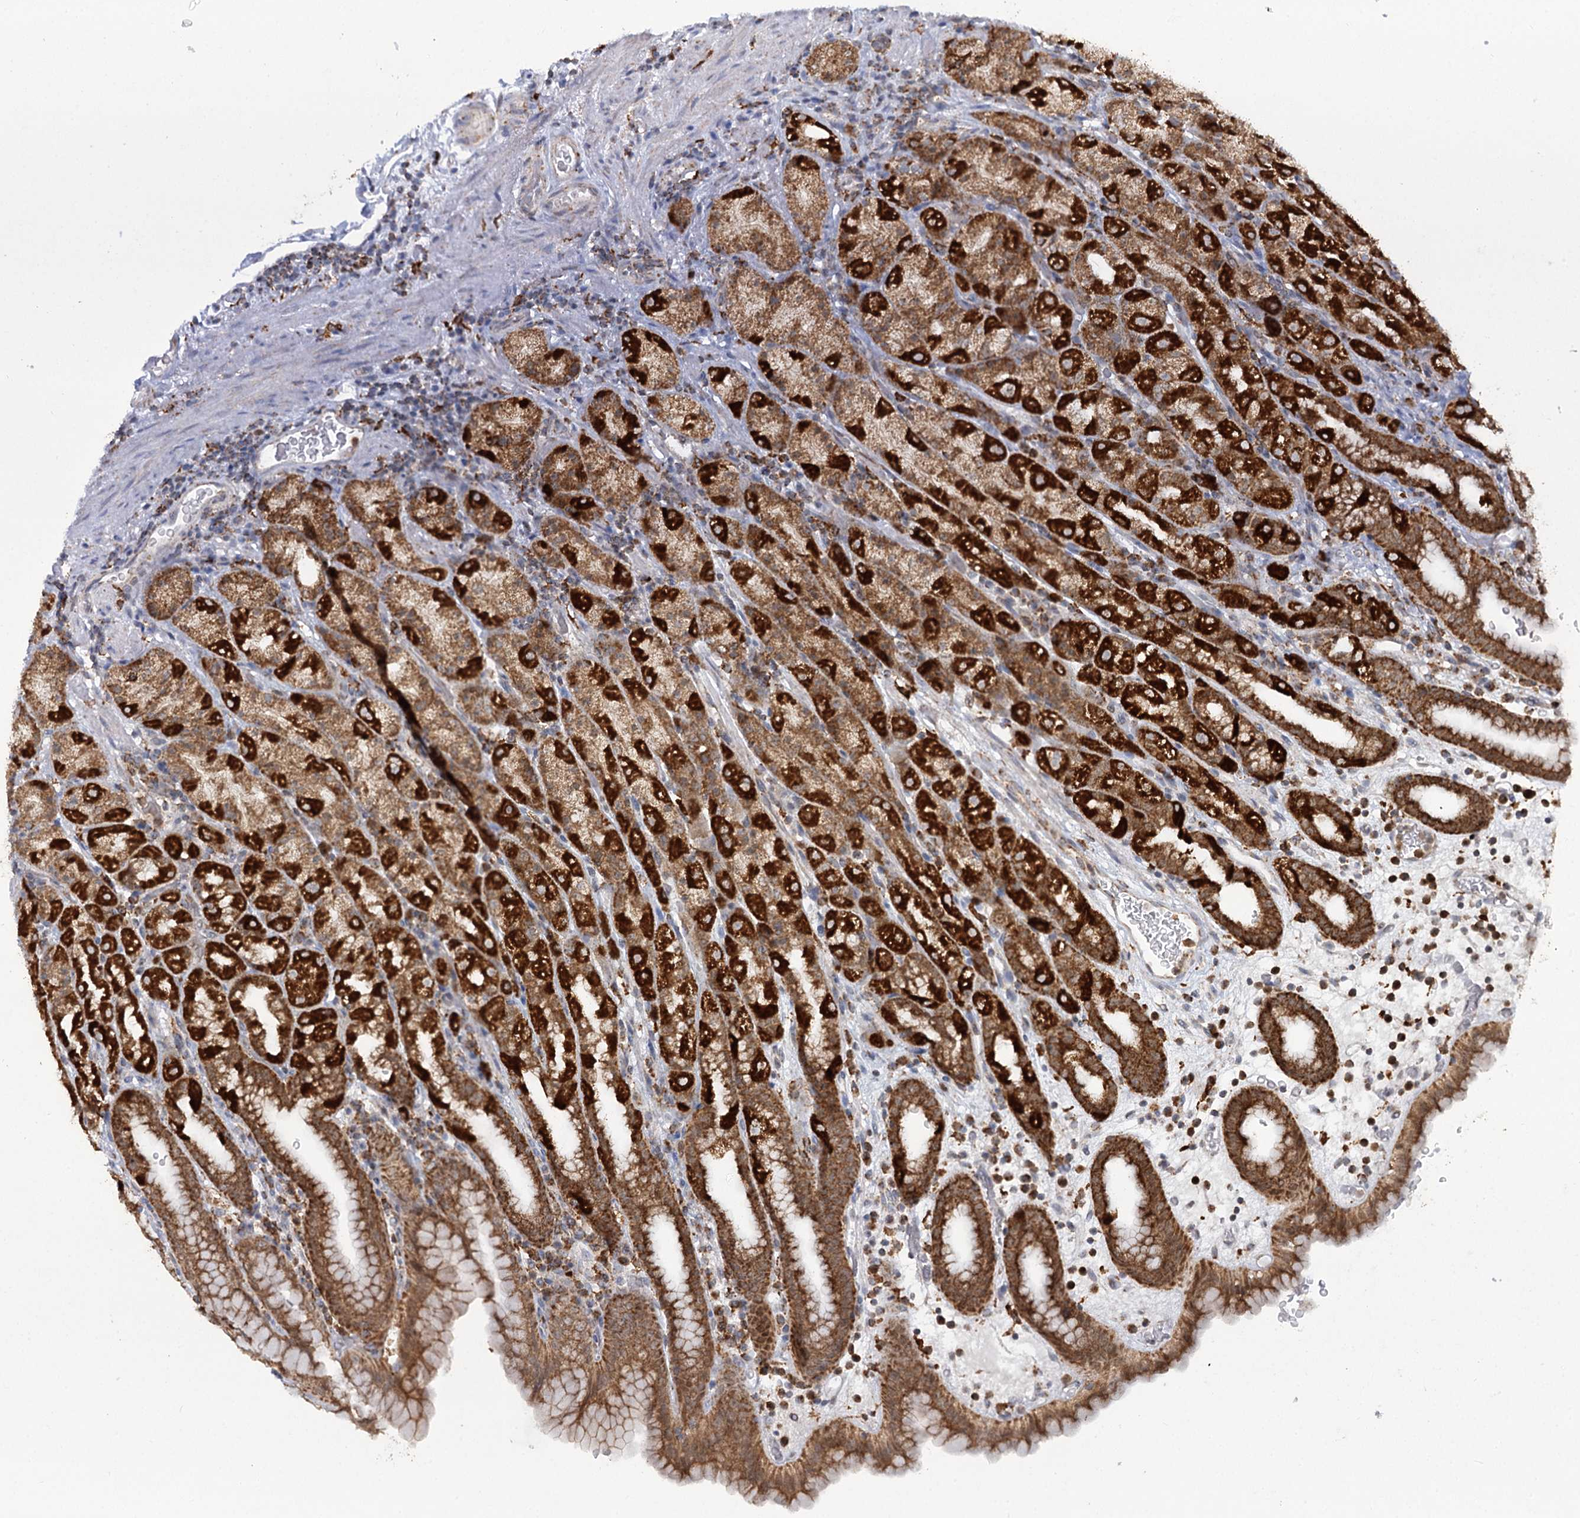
{"staining": {"intensity": "strong", "quantity": ">75%", "location": "cytoplasmic/membranous"}, "tissue": "stomach", "cell_type": "Glandular cells", "image_type": "normal", "snomed": [{"axis": "morphology", "description": "Normal tissue, NOS"}, {"axis": "topography", "description": "Stomach, upper"}], "caption": "Protein analysis of normal stomach demonstrates strong cytoplasmic/membranous expression in approximately >75% of glandular cells. (DAB (3,3'-diaminobenzidine) IHC with brightfield microscopy, high magnification).", "gene": "TAS1R1", "patient": {"sex": "male", "age": 68}}